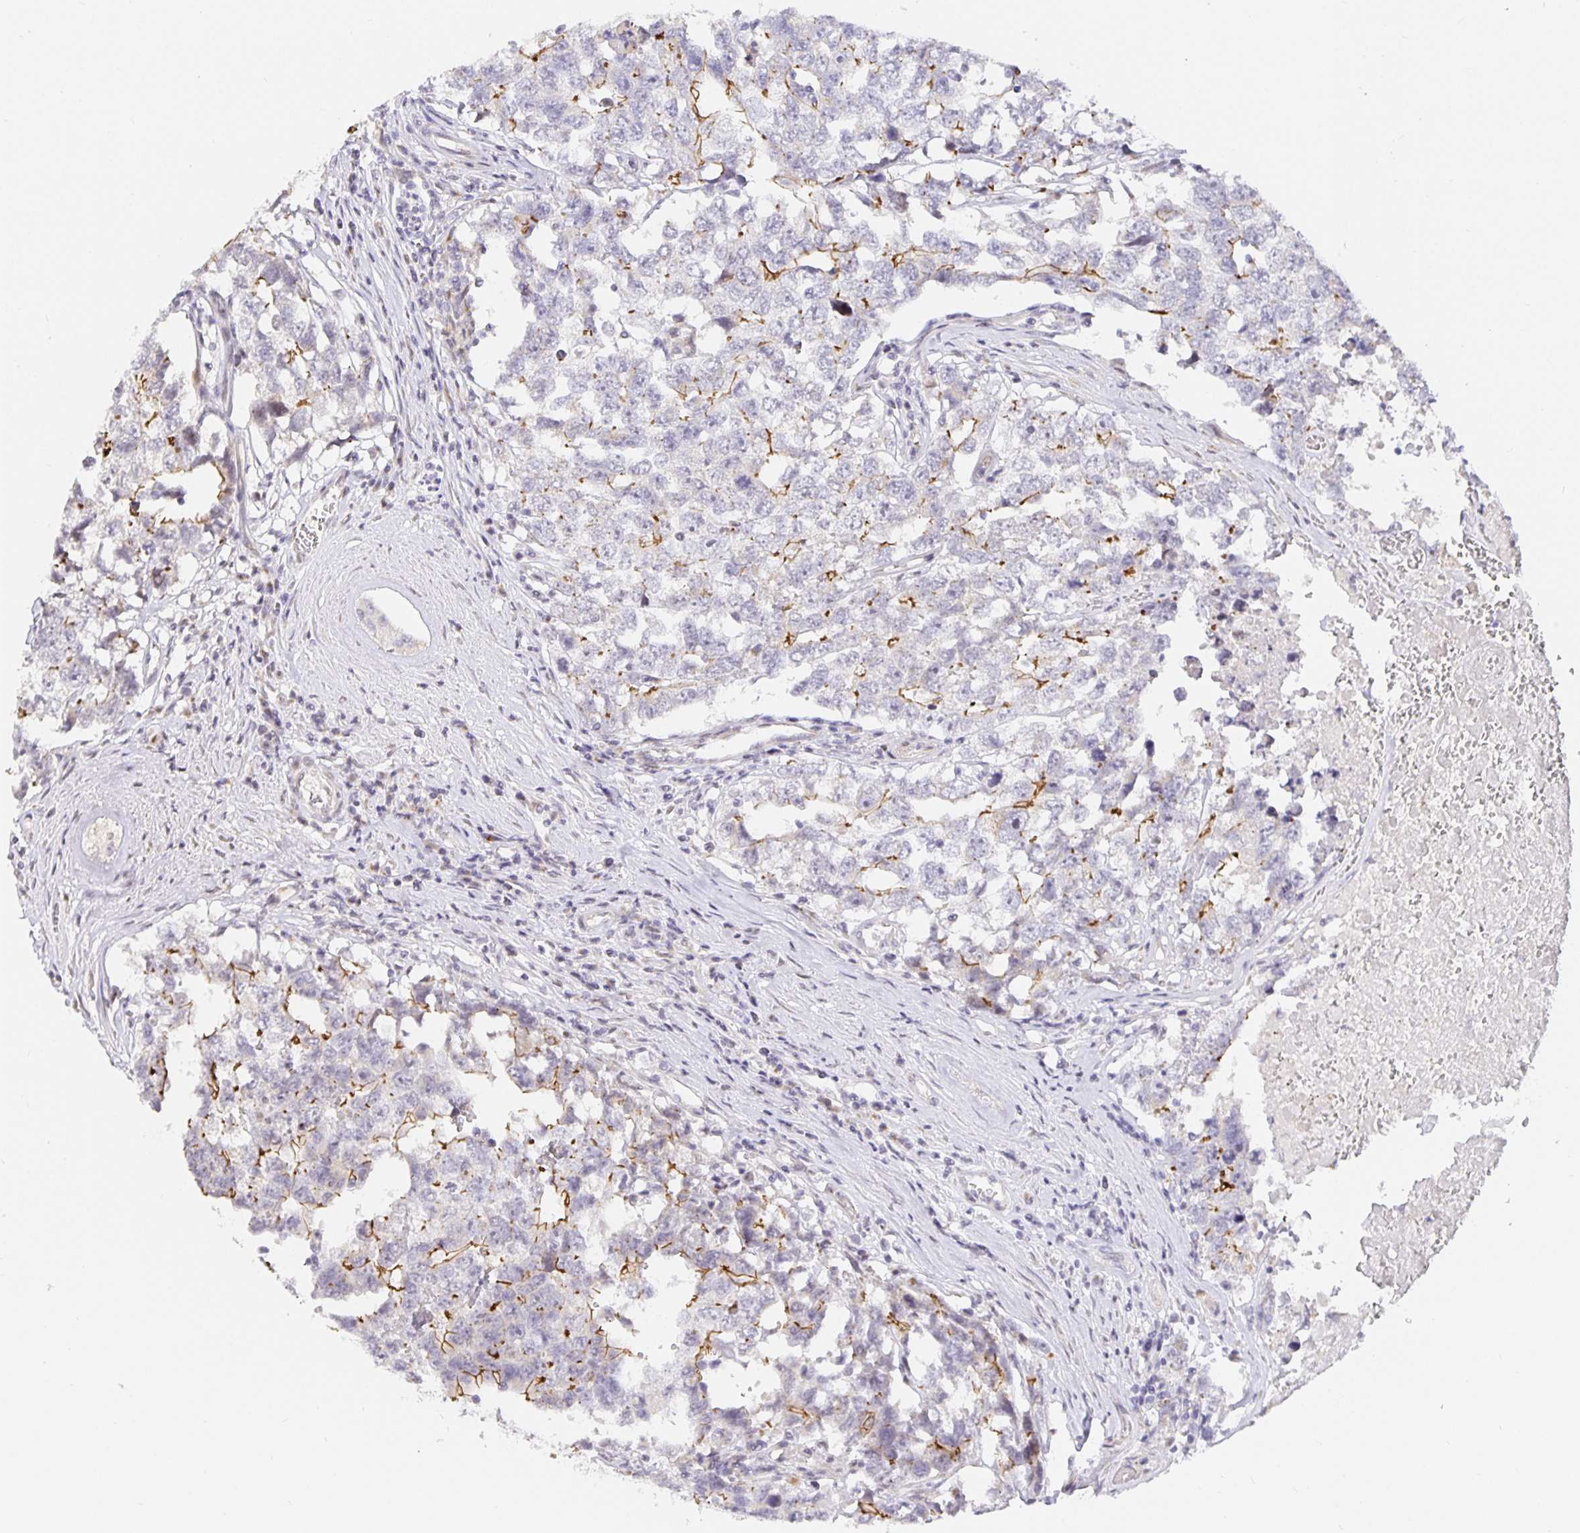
{"staining": {"intensity": "moderate", "quantity": "25%-75%", "location": "cytoplasmic/membranous"}, "tissue": "testis cancer", "cell_type": "Tumor cells", "image_type": "cancer", "snomed": [{"axis": "morphology", "description": "Carcinoma, Embryonal, NOS"}, {"axis": "topography", "description": "Testis"}], "caption": "The photomicrograph reveals staining of testis cancer, revealing moderate cytoplasmic/membranous protein staining (brown color) within tumor cells. Using DAB (brown) and hematoxylin (blue) stains, captured at high magnification using brightfield microscopy.", "gene": "TJP3", "patient": {"sex": "male", "age": 22}}